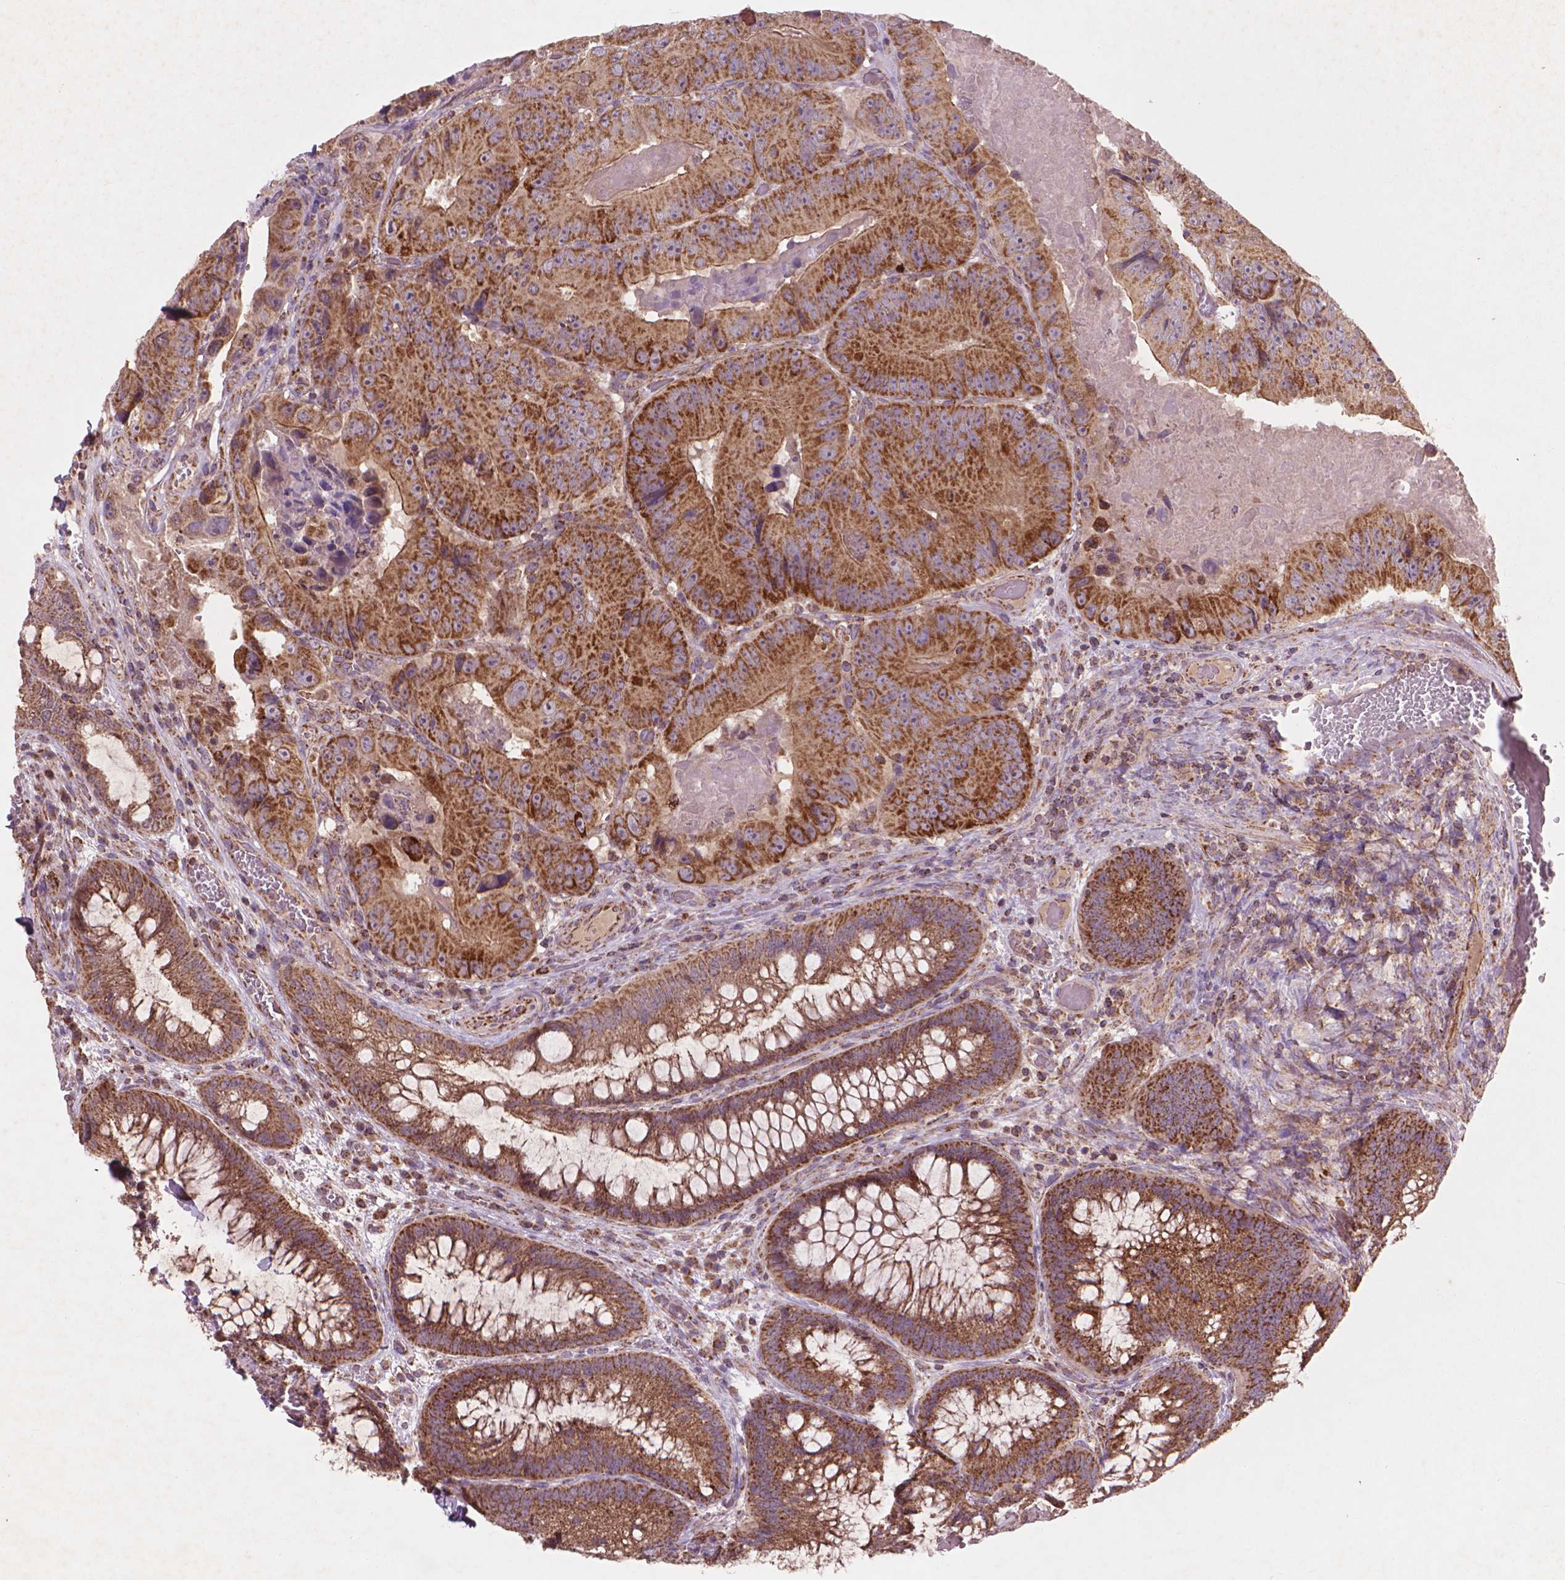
{"staining": {"intensity": "strong", "quantity": ">75%", "location": "cytoplasmic/membranous"}, "tissue": "colorectal cancer", "cell_type": "Tumor cells", "image_type": "cancer", "snomed": [{"axis": "morphology", "description": "Adenocarcinoma, NOS"}, {"axis": "topography", "description": "Colon"}], "caption": "High-power microscopy captured an immunohistochemistry image of adenocarcinoma (colorectal), revealing strong cytoplasmic/membranous staining in about >75% of tumor cells.", "gene": "NLRX1", "patient": {"sex": "female", "age": 86}}